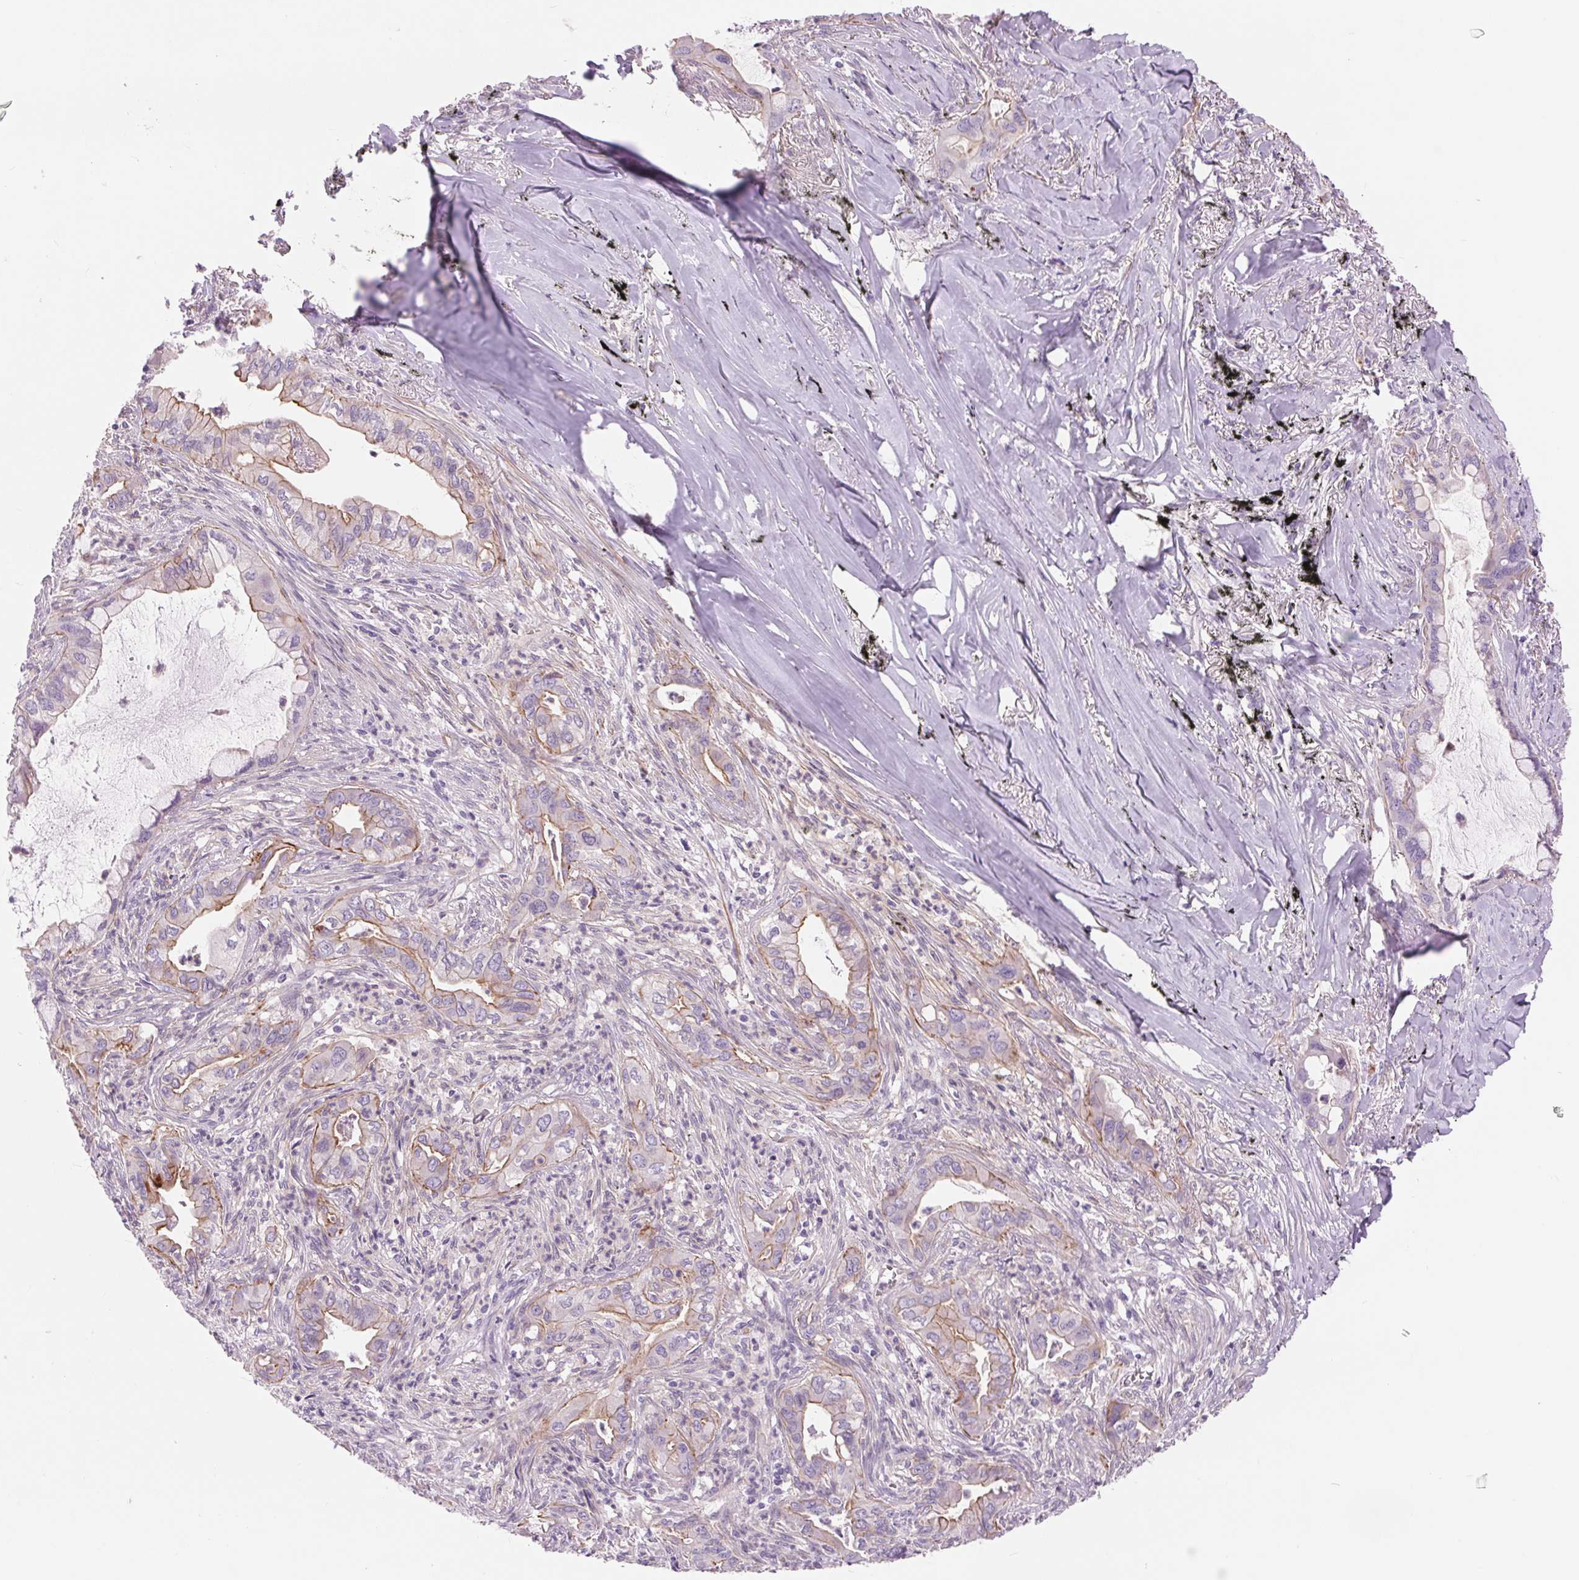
{"staining": {"intensity": "weak", "quantity": "<25%", "location": "cytoplasmic/membranous"}, "tissue": "lung cancer", "cell_type": "Tumor cells", "image_type": "cancer", "snomed": [{"axis": "morphology", "description": "Adenocarcinoma, NOS"}, {"axis": "topography", "description": "Lung"}], "caption": "This photomicrograph is of lung cancer (adenocarcinoma) stained with immunohistochemistry to label a protein in brown with the nuclei are counter-stained blue. There is no expression in tumor cells. (Brightfield microscopy of DAB (3,3'-diaminobenzidine) IHC at high magnification).", "gene": "DIXDC1", "patient": {"sex": "male", "age": 65}}